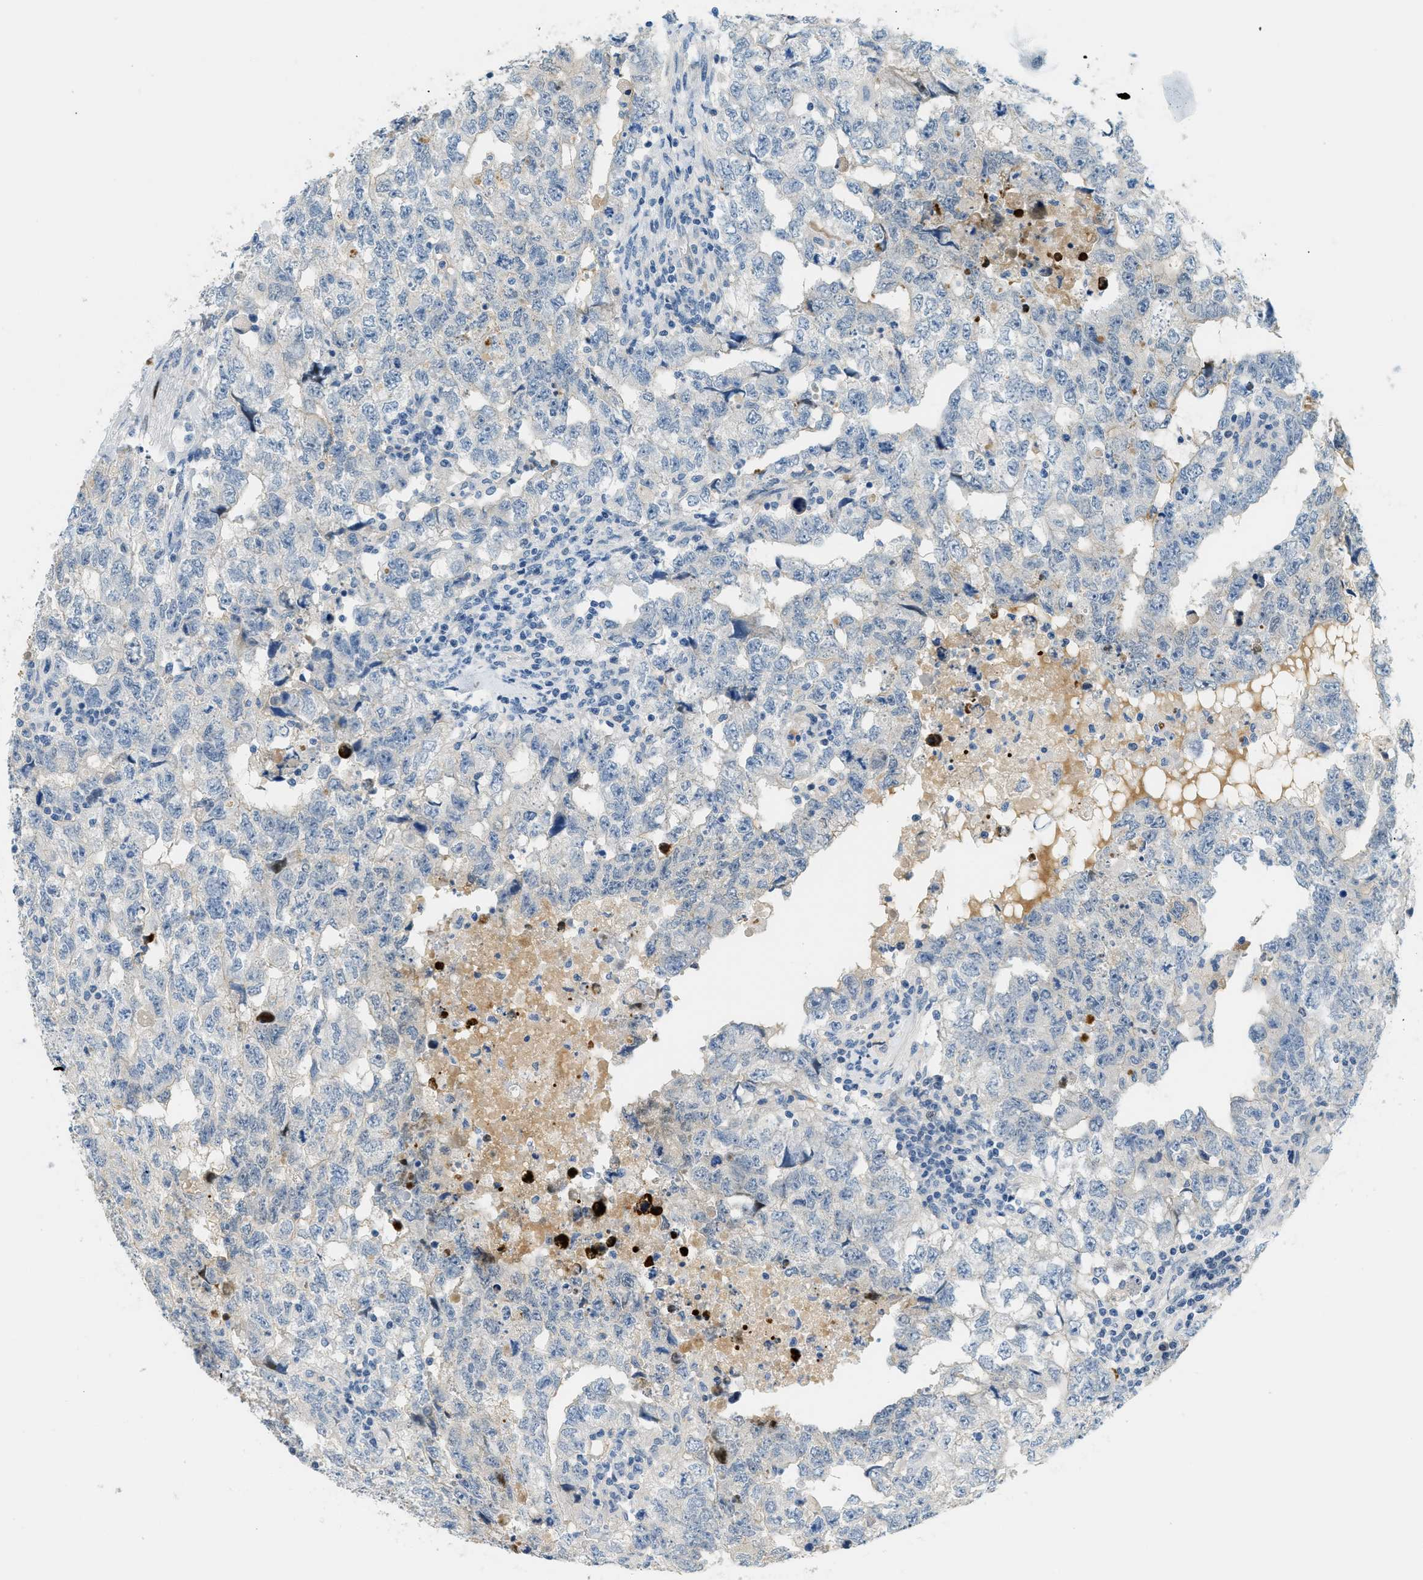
{"staining": {"intensity": "weak", "quantity": "<25%", "location": "cytoplasmic/membranous"}, "tissue": "testis cancer", "cell_type": "Tumor cells", "image_type": "cancer", "snomed": [{"axis": "morphology", "description": "Carcinoma, Embryonal, NOS"}, {"axis": "topography", "description": "Testis"}], "caption": "This is an IHC photomicrograph of human testis cancer (embryonal carcinoma). There is no staining in tumor cells.", "gene": "CYP4X1", "patient": {"sex": "male", "age": 36}}